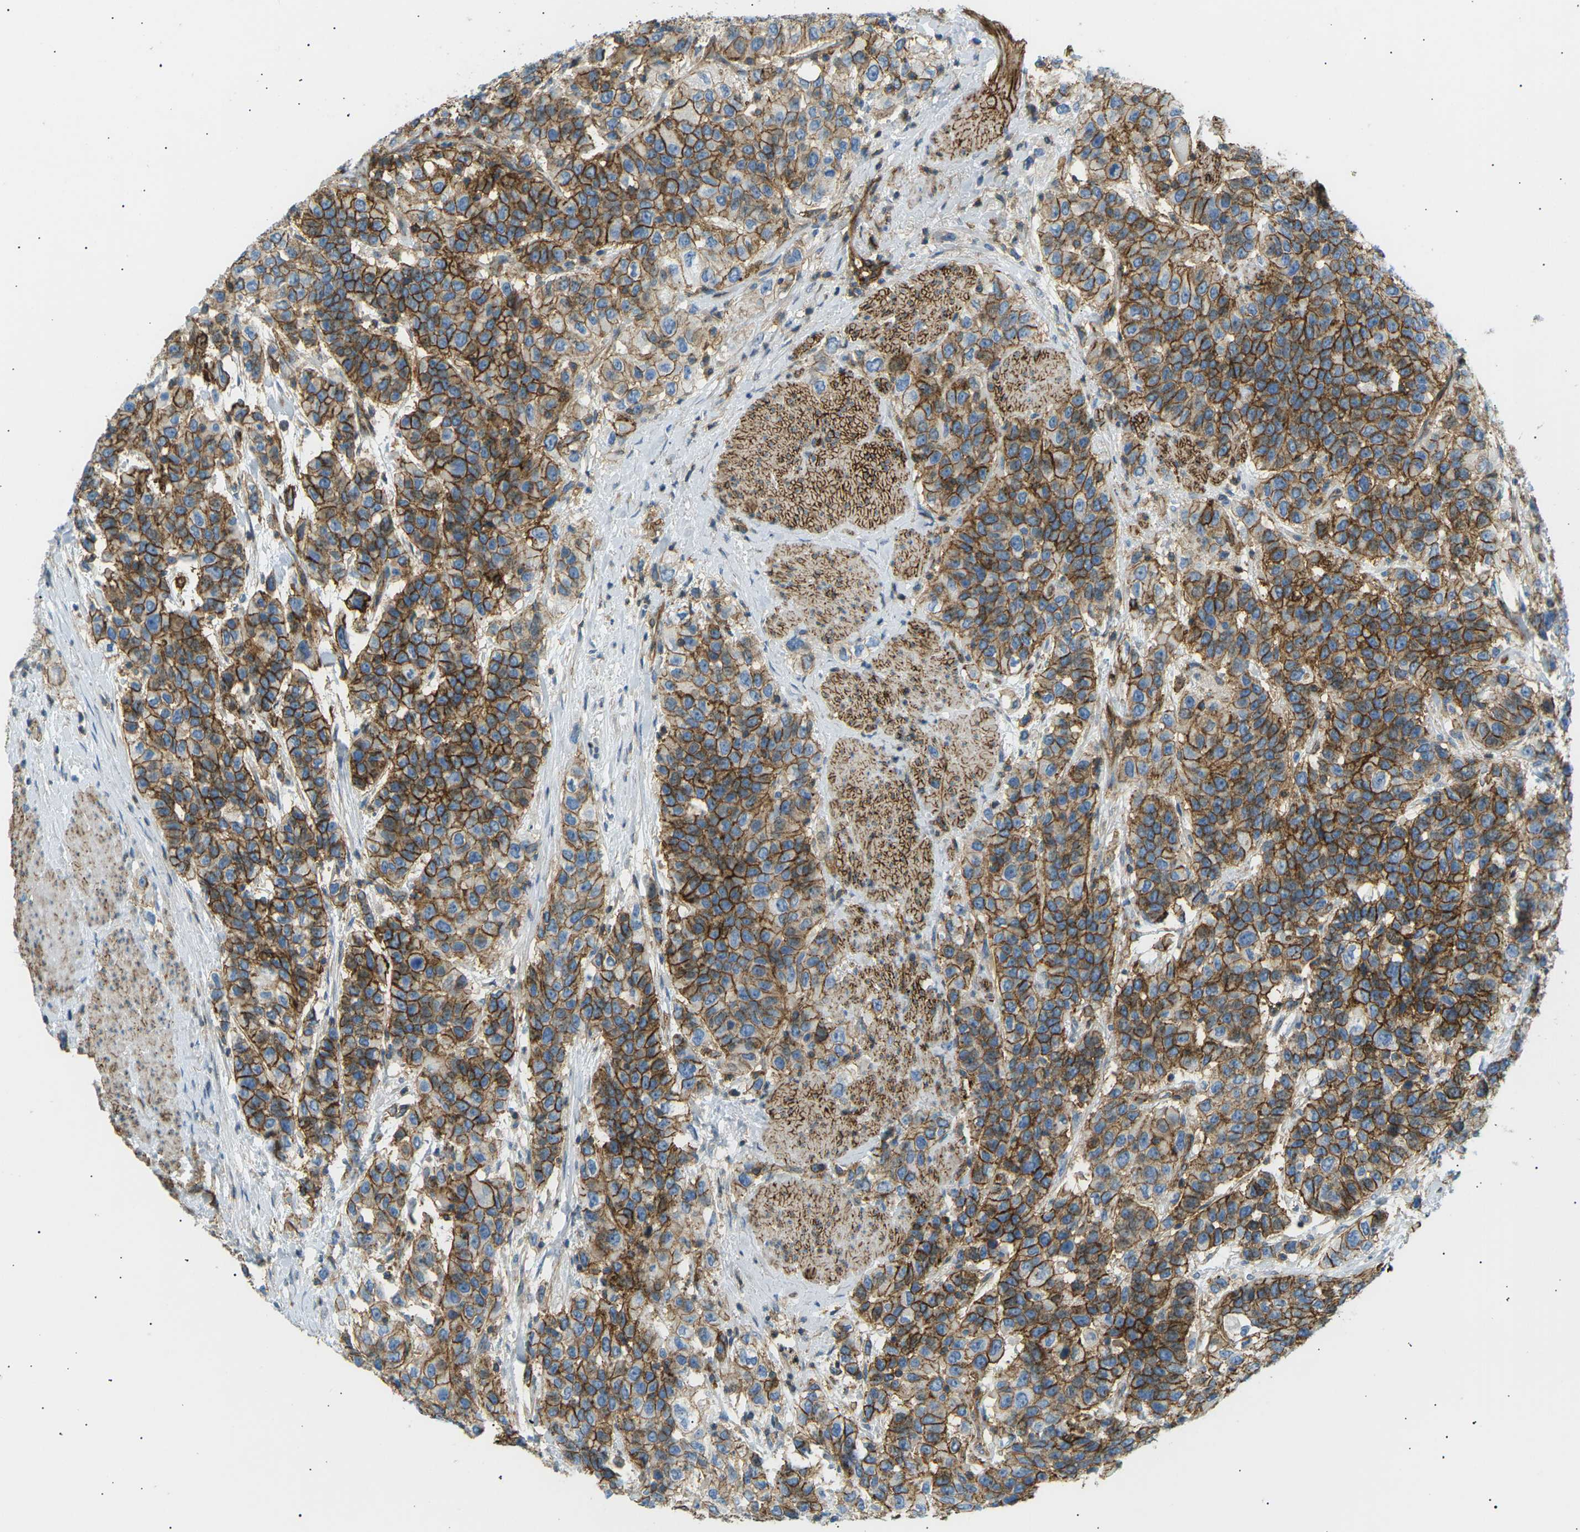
{"staining": {"intensity": "strong", "quantity": ">75%", "location": "cytoplasmic/membranous"}, "tissue": "urothelial cancer", "cell_type": "Tumor cells", "image_type": "cancer", "snomed": [{"axis": "morphology", "description": "Urothelial carcinoma, High grade"}, {"axis": "topography", "description": "Urinary bladder"}], "caption": "Protein staining demonstrates strong cytoplasmic/membranous positivity in about >75% of tumor cells in urothelial cancer.", "gene": "ATP2B4", "patient": {"sex": "female", "age": 80}}